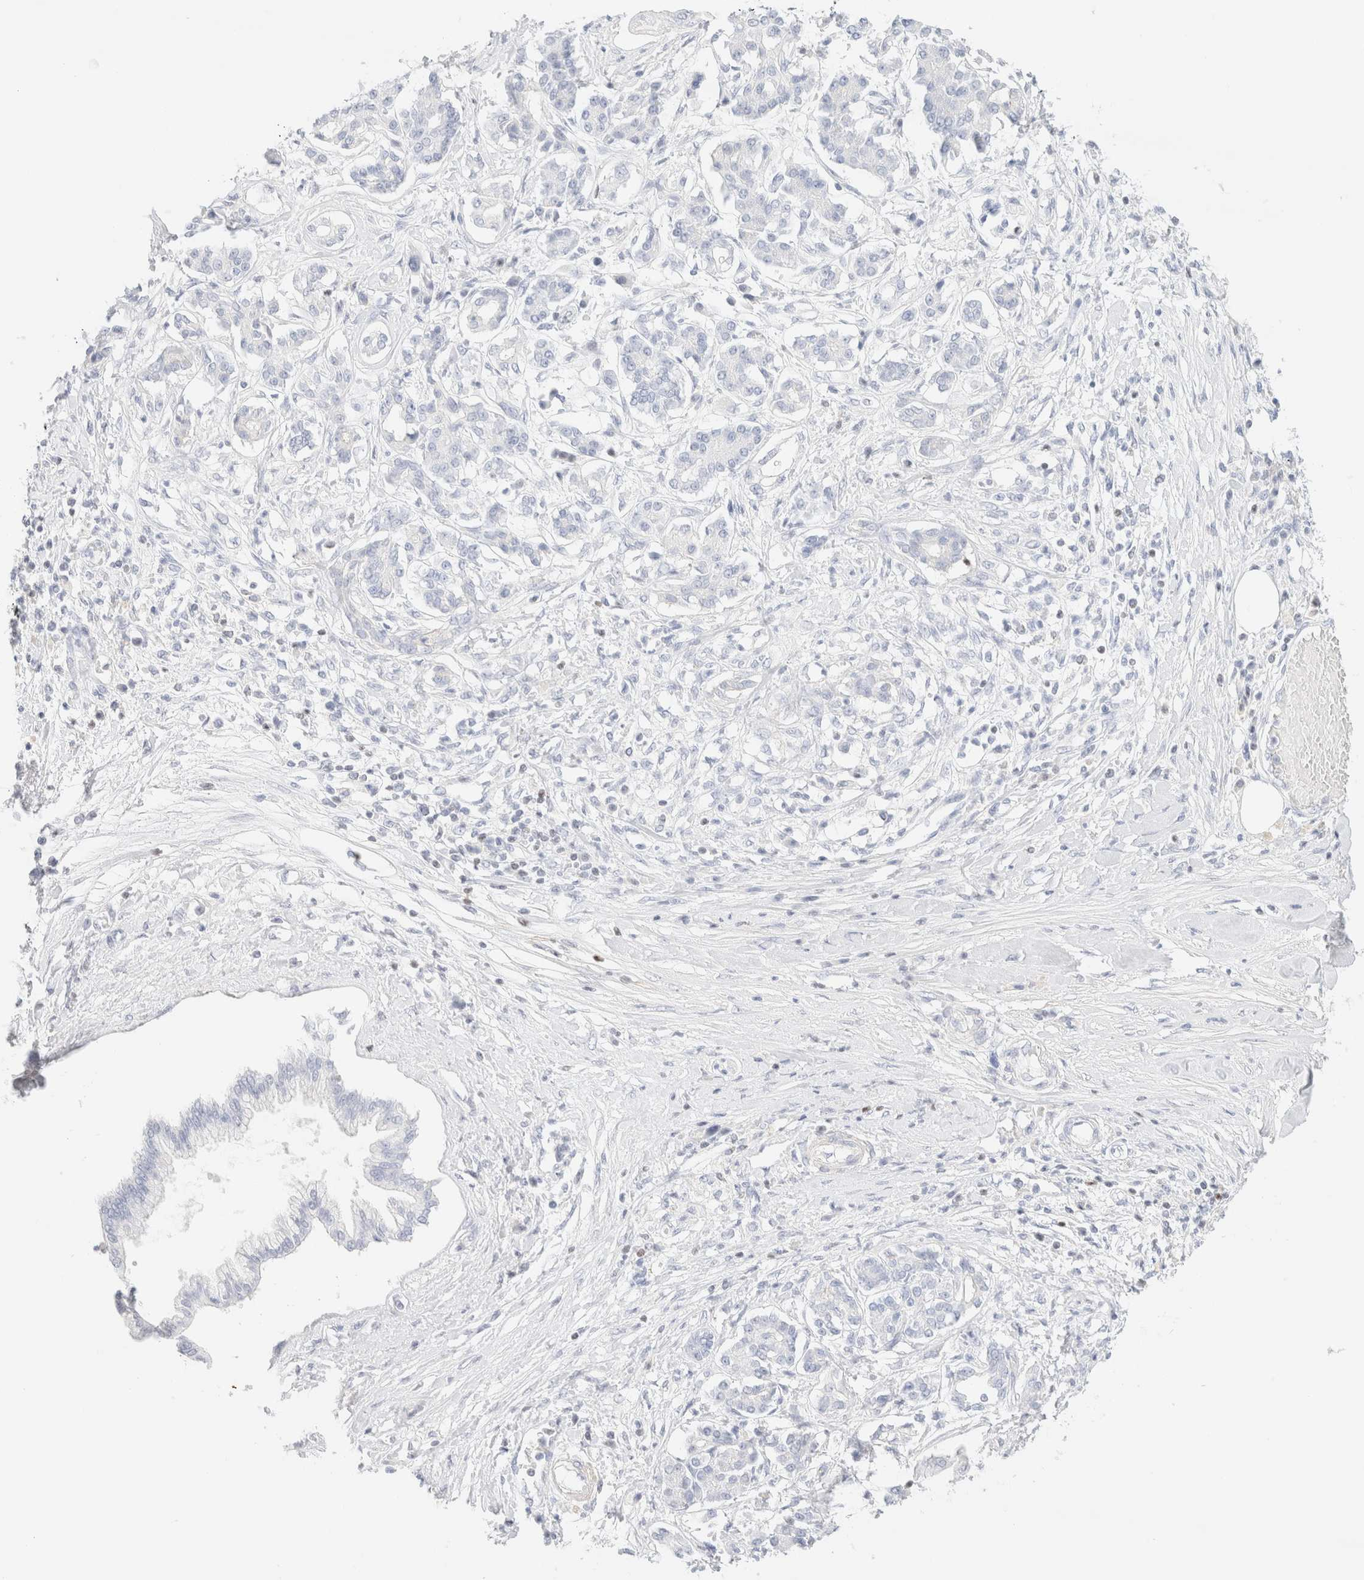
{"staining": {"intensity": "negative", "quantity": "none", "location": "none"}, "tissue": "pancreatic cancer", "cell_type": "Tumor cells", "image_type": "cancer", "snomed": [{"axis": "morphology", "description": "Adenocarcinoma, NOS"}, {"axis": "topography", "description": "Pancreas"}], "caption": "This is an immunohistochemistry (IHC) histopathology image of pancreatic adenocarcinoma. There is no positivity in tumor cells.", "gene": "IKZF3", "patient": {"sex": "female", "age": 56}}